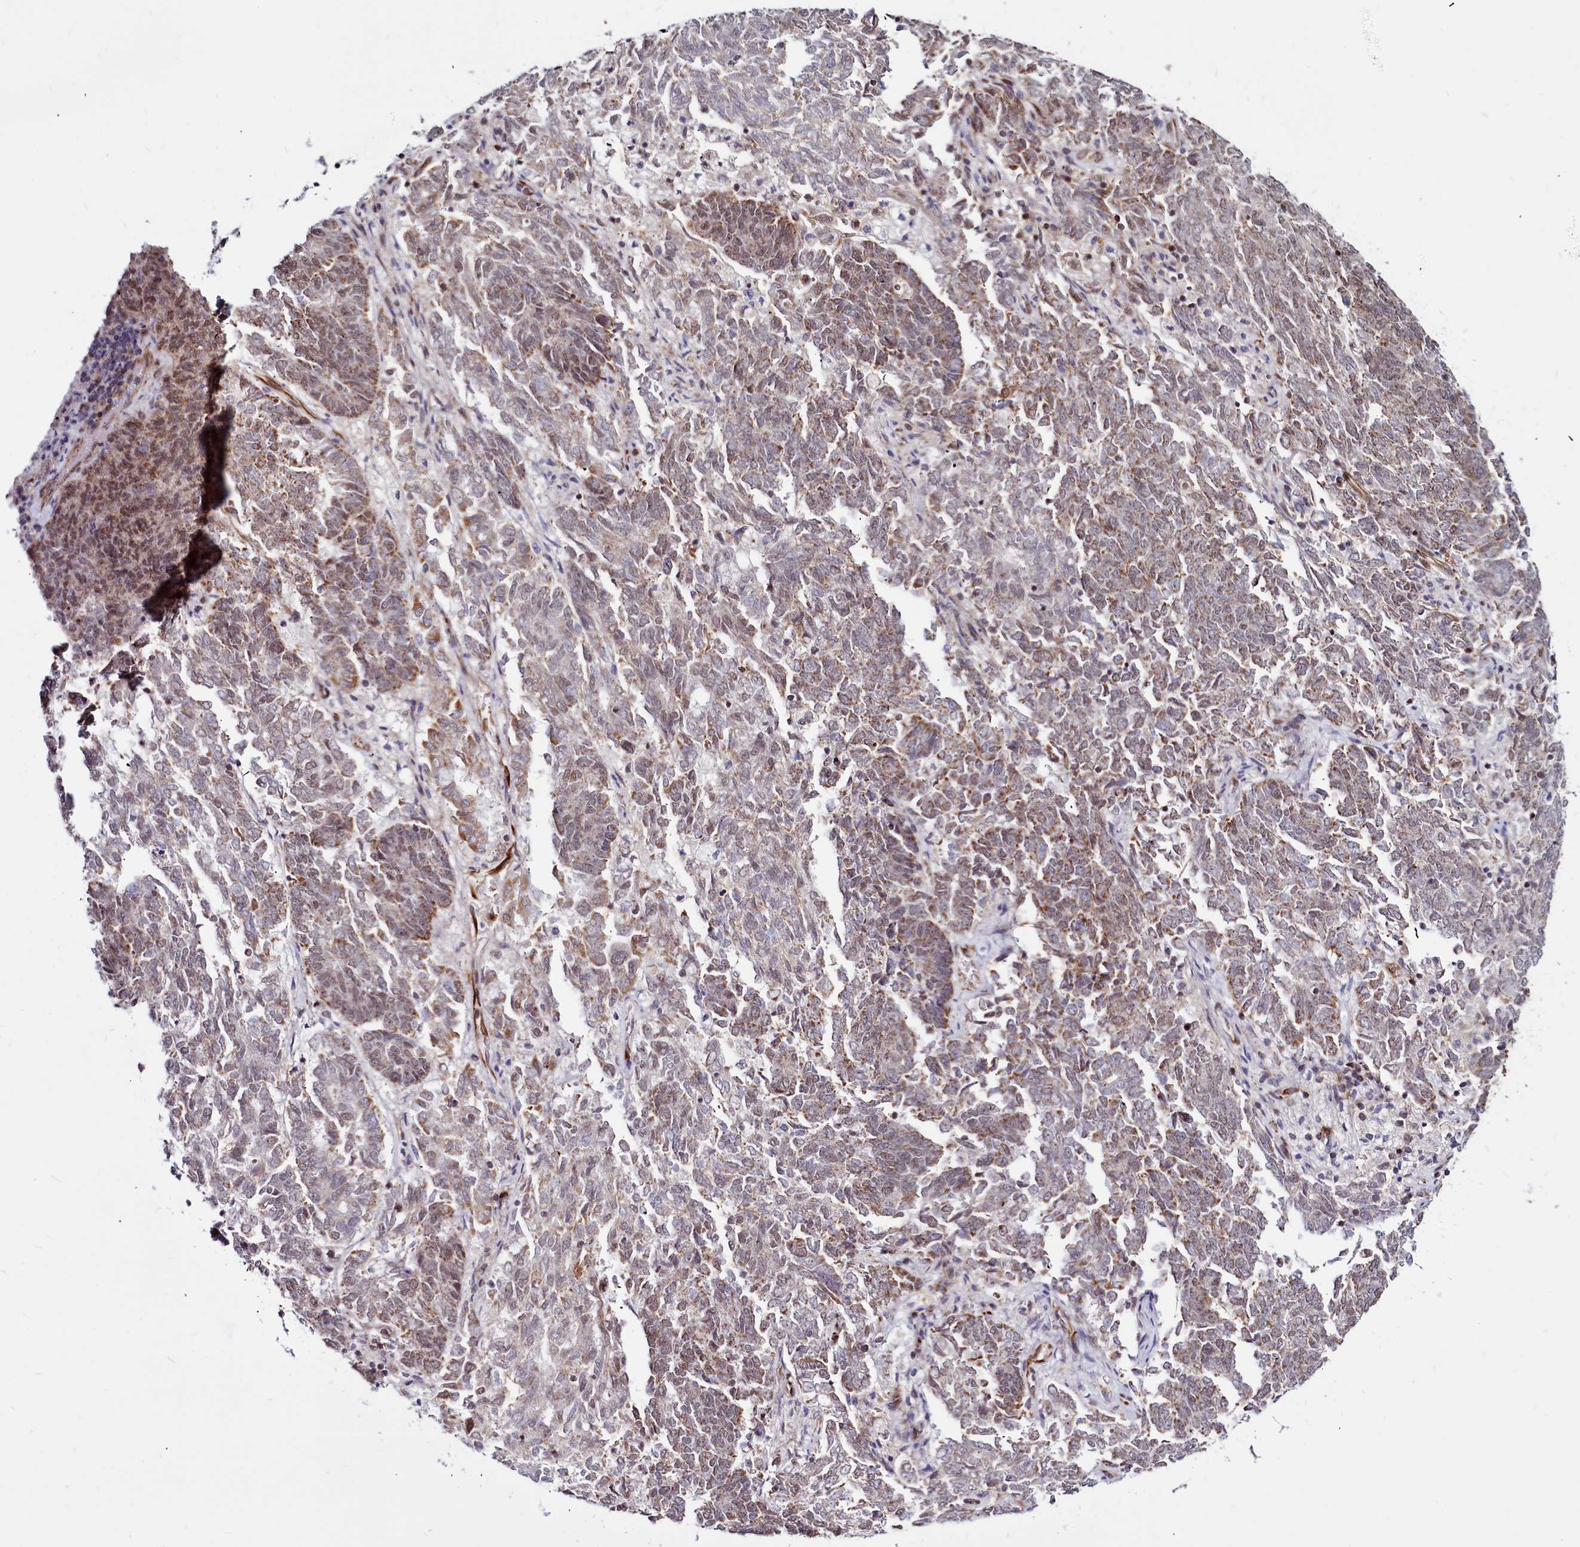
{"staining": {"intensity": "weak", "quantity": "25%-75%", "location": "cytoplasmic/membranous,nuclear"}, "tissue": "endometrial cancer", "cell_type": "Tumor cells", "image_type": "cancer", "snomed": [{"axis": "morphology", "description": "Adenocarcinoma, NOS"}, {"axis": "topography", "description": "Endometrium"}], "caption": "Tumor cells demonstrate low levels of weak cytoplasmic/membranous and nuclear positivity in about 25%-75% of cells in endometrial cancer.", "gene": "CLK3", "patient": {"sex": "female", "age": 80}}